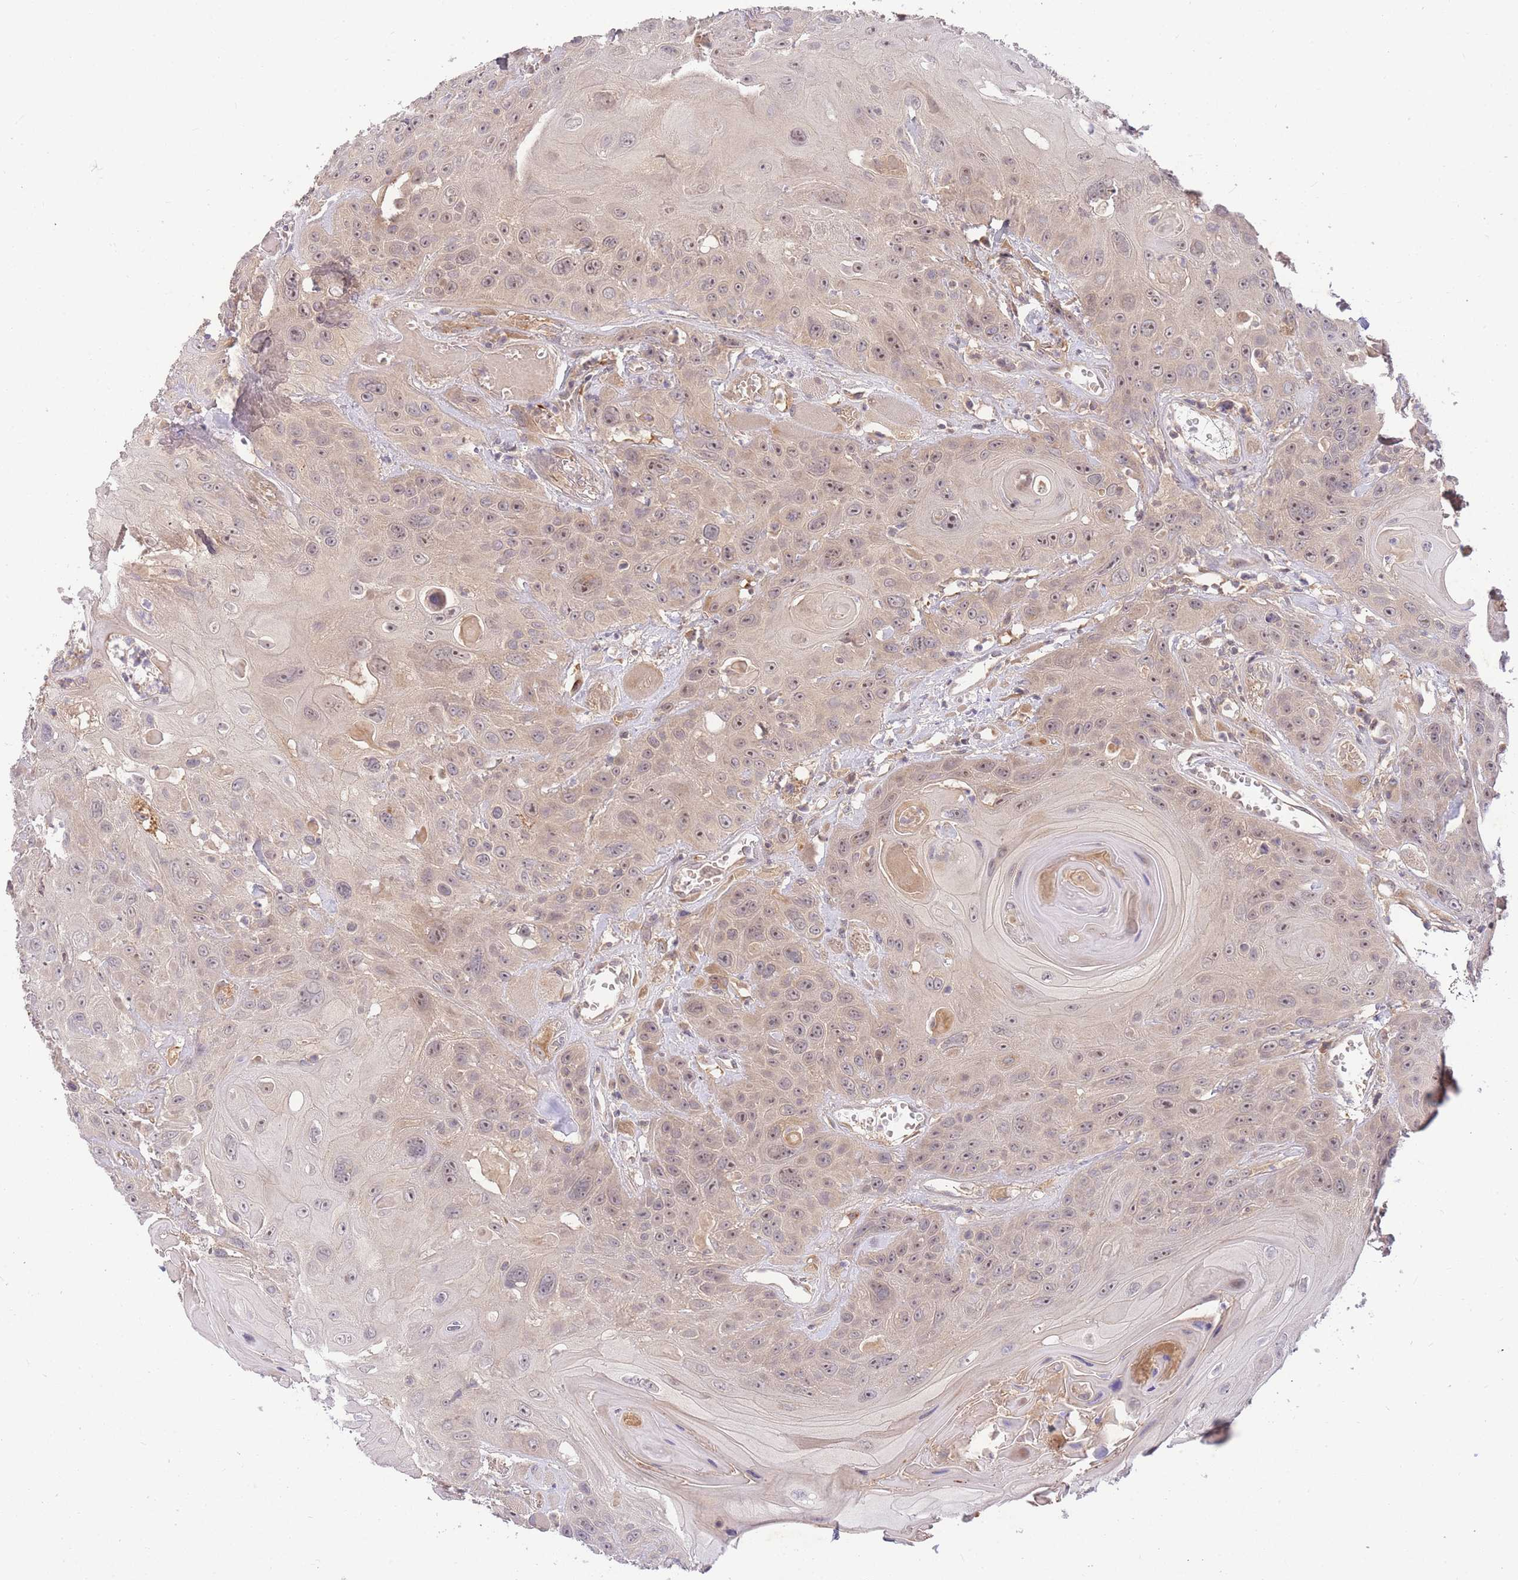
{"staining": {"intensity": "weak", "quantity": ">75%", "location": "cytoplasmic/membranous,nuclear"}, "tissue": "head and neck cancer", "cell_type": "Tumor cells", "image_type": "cancer", "snomed": [{"axis": "morphology", "description": "Squamous cell carcinoma, NOS"}, {"axis": "topography", "description": "Head-Neck"}], "caption": "There is low levels of weak cytoplasmic/membranous and nuclear positivity in tumor cells of head and neck cancer (squamous cell carcinoma), as demonstrated by immunohistochemical staining (brown color).", "gene": "ZNF577", "patient": {"sex": "female", "age": 59}}